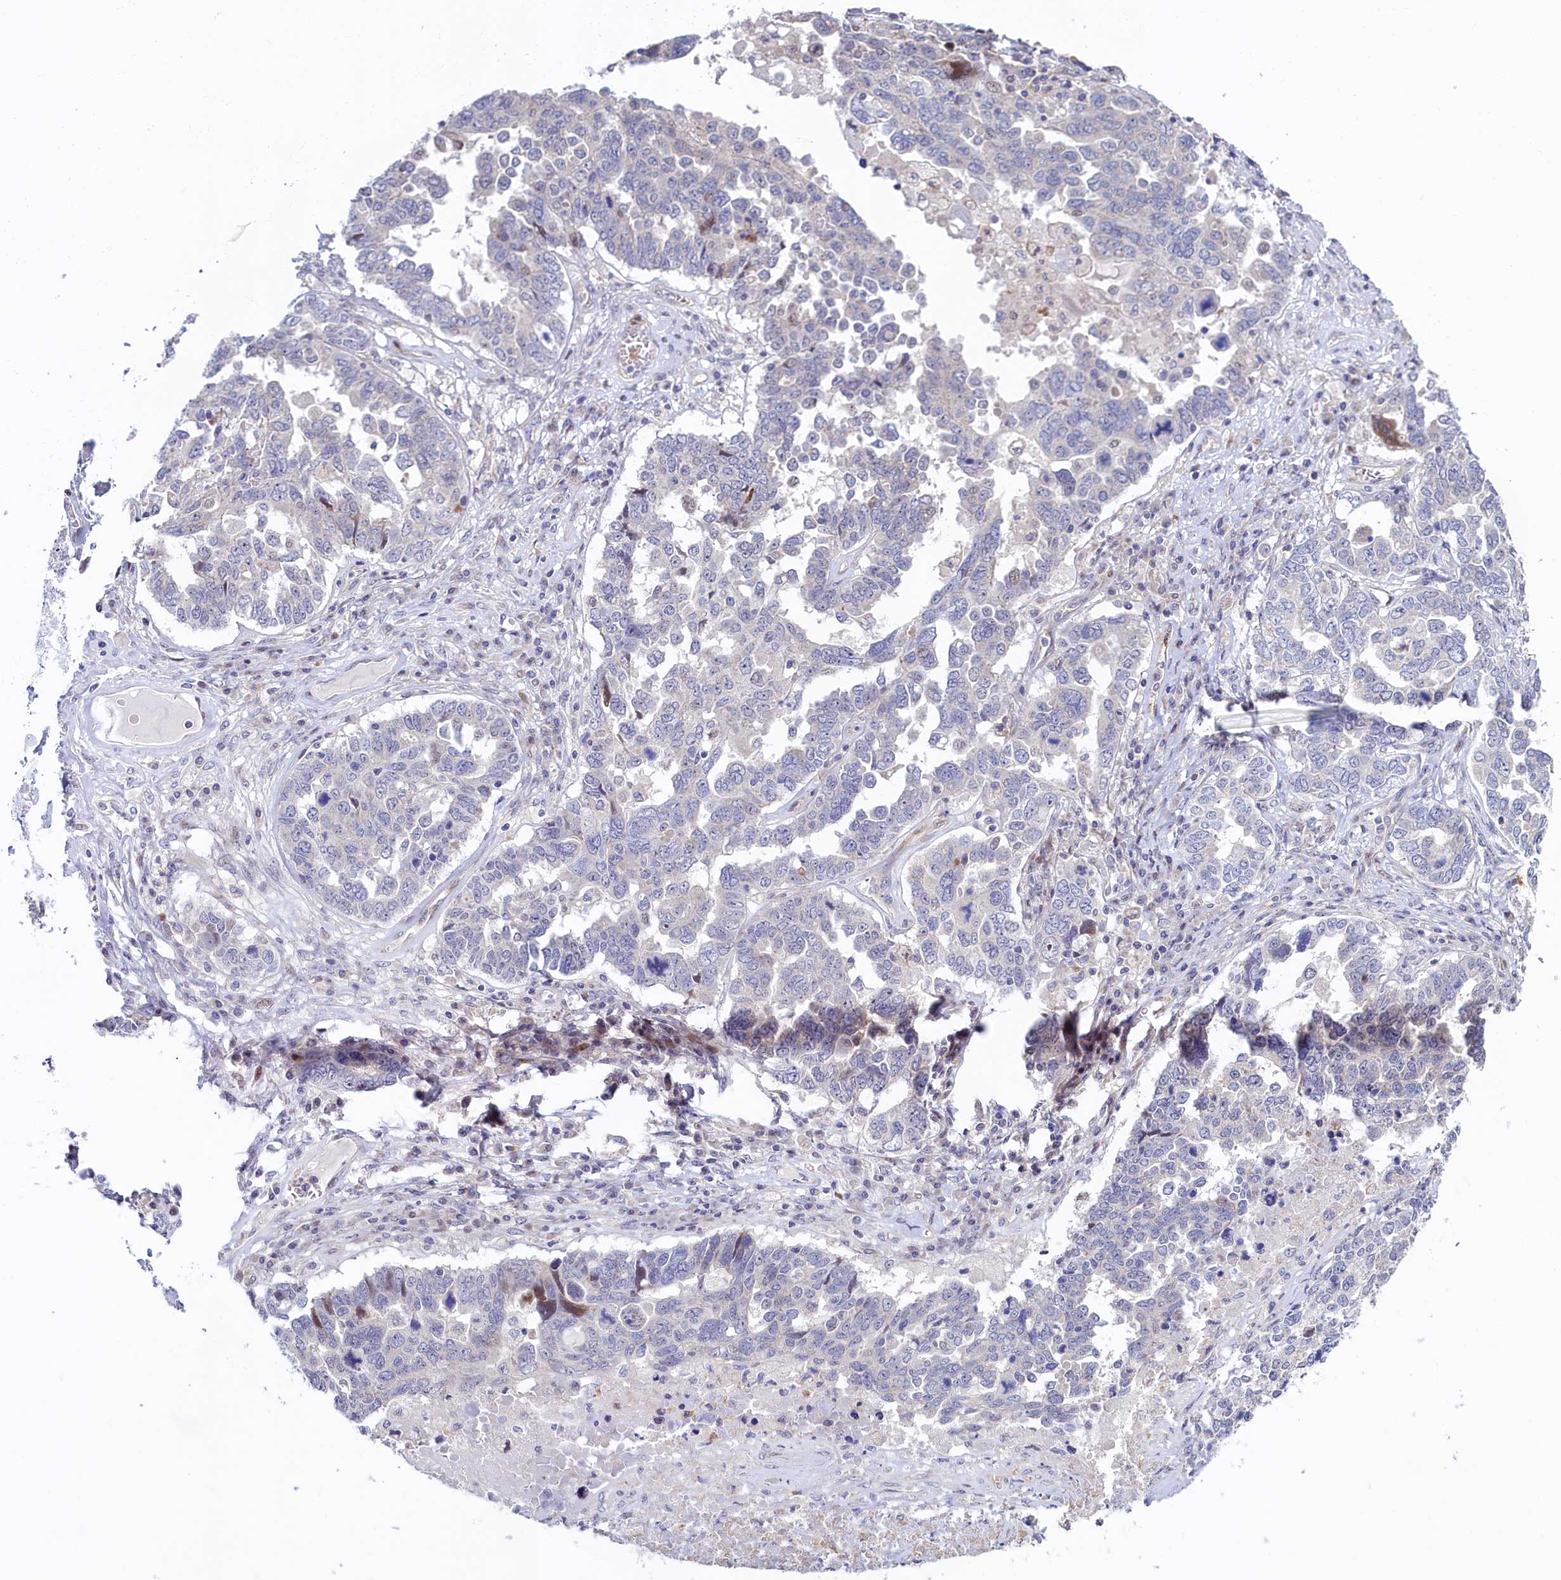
{"staining": {"intensity": "negative", "quantity": "none", "location": "none"}, "tissue": "ovarian cancer", "cell_type": "Tumor cells", "image_type": "cancer", "snomed": [{"axis": "morphology", "description": "Carcinoma, endometroid"}, {"axis": "topography", "description": "Ovary"}], "caption": "The micrograph exhibits no staining of tumor cells in endometroid carcinoma (ovarian).", "gene": "PIK3C3", "patient": {"sex": "female", "age": 62}}